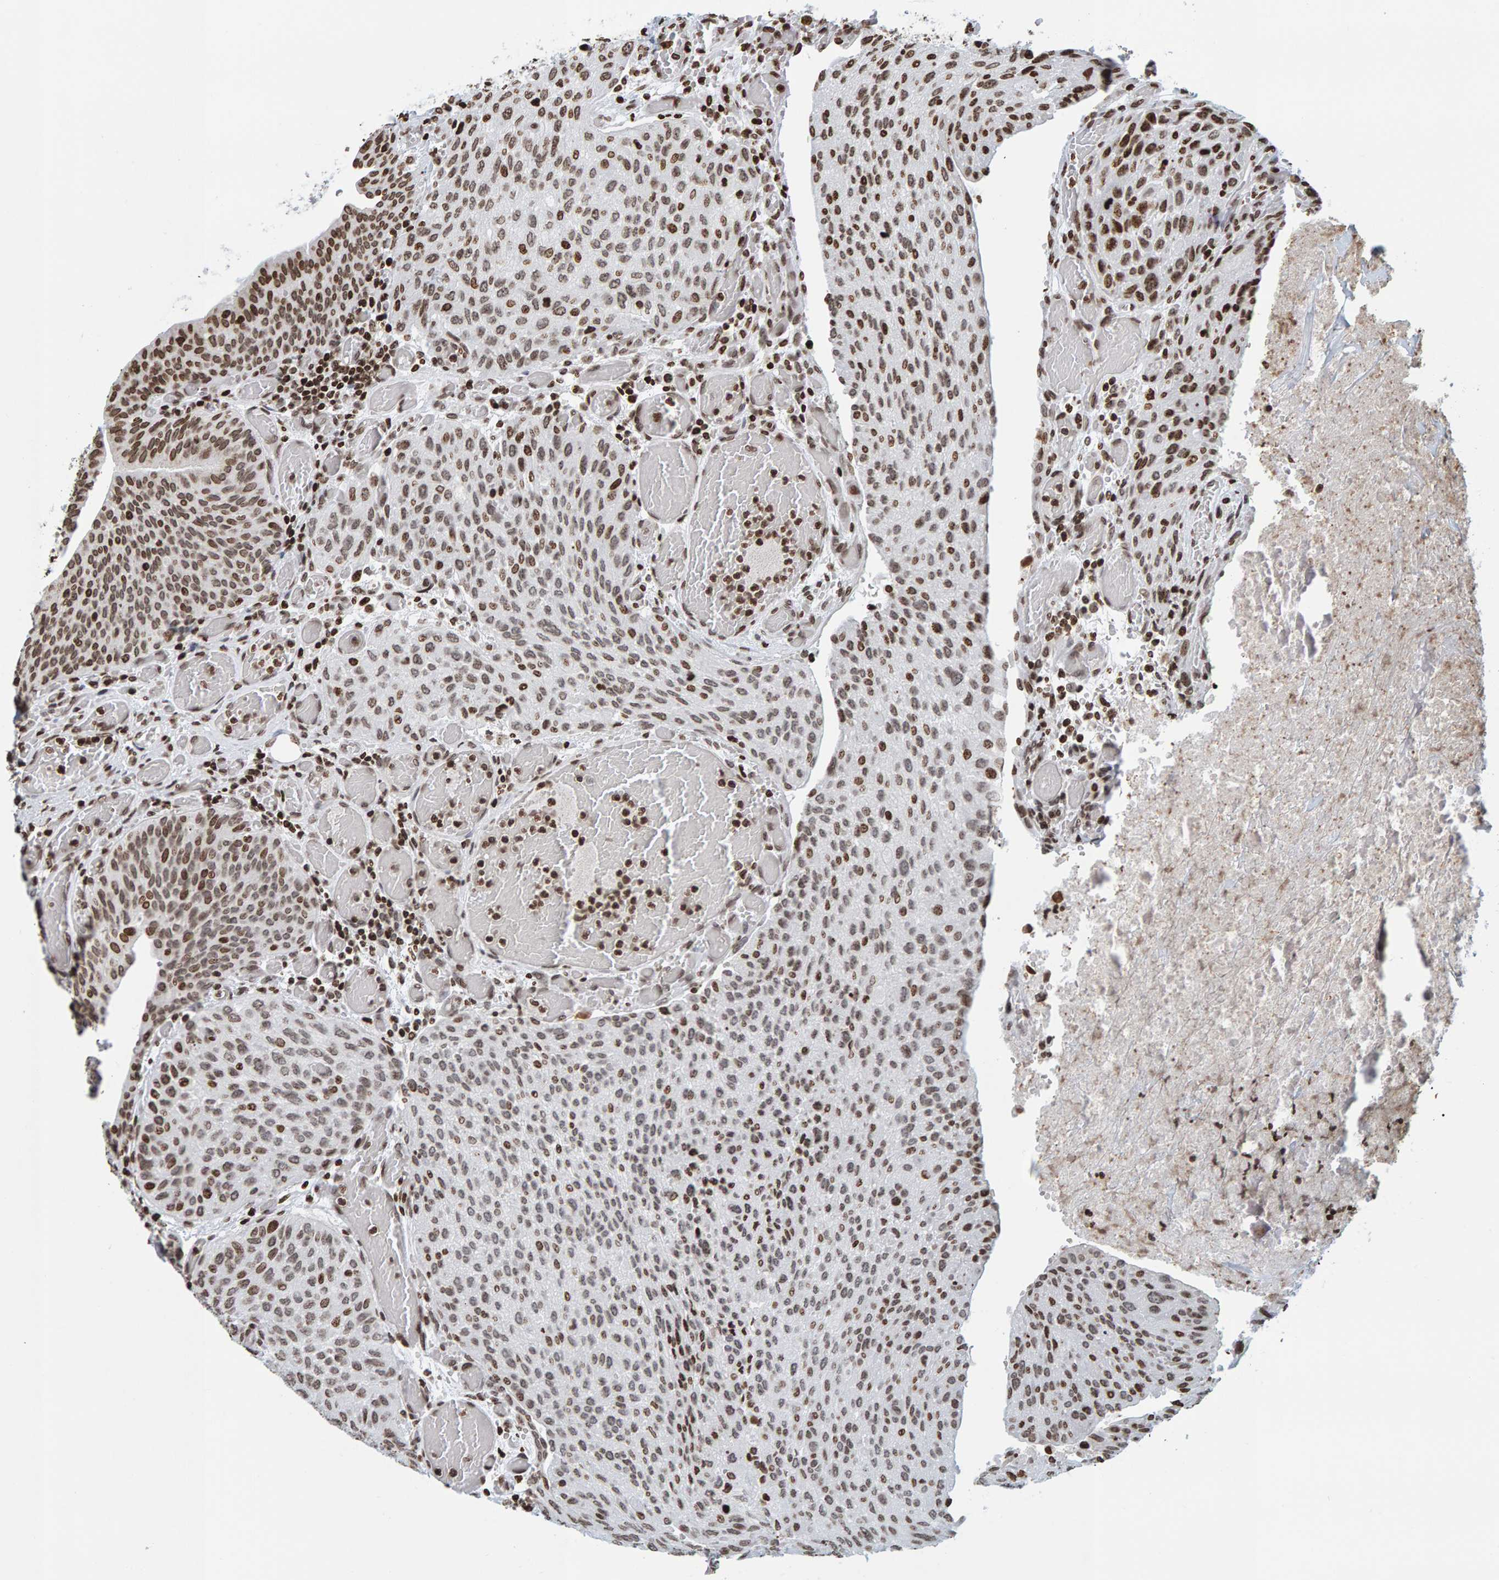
{"staining": {"intensity": "strong", "quantity": "25%-75%", "location": "cytoplasmic/membranous,nuclear"}, "tissue": "urothelial cancer", "cell_type": "Tumor cells", "image_type": "cancer", "snomed": [{"axis": "morphology", "description": "Urothelial carcinoma, Low grade"}, {"axis": "morphology", "description": "Urothelial carcinoma, High grade"}, {"axis": "topography", "description": "Urinary bladder"}], "caption": "About 25%-75% of tumor cells in urothelial cancer display strong cytoplasmic/membranous and nuclear protein staining as visualized by brown immunohistochemical staining.", "gene": "BRF2", "patient": {"sex": "male", "age": 35}}